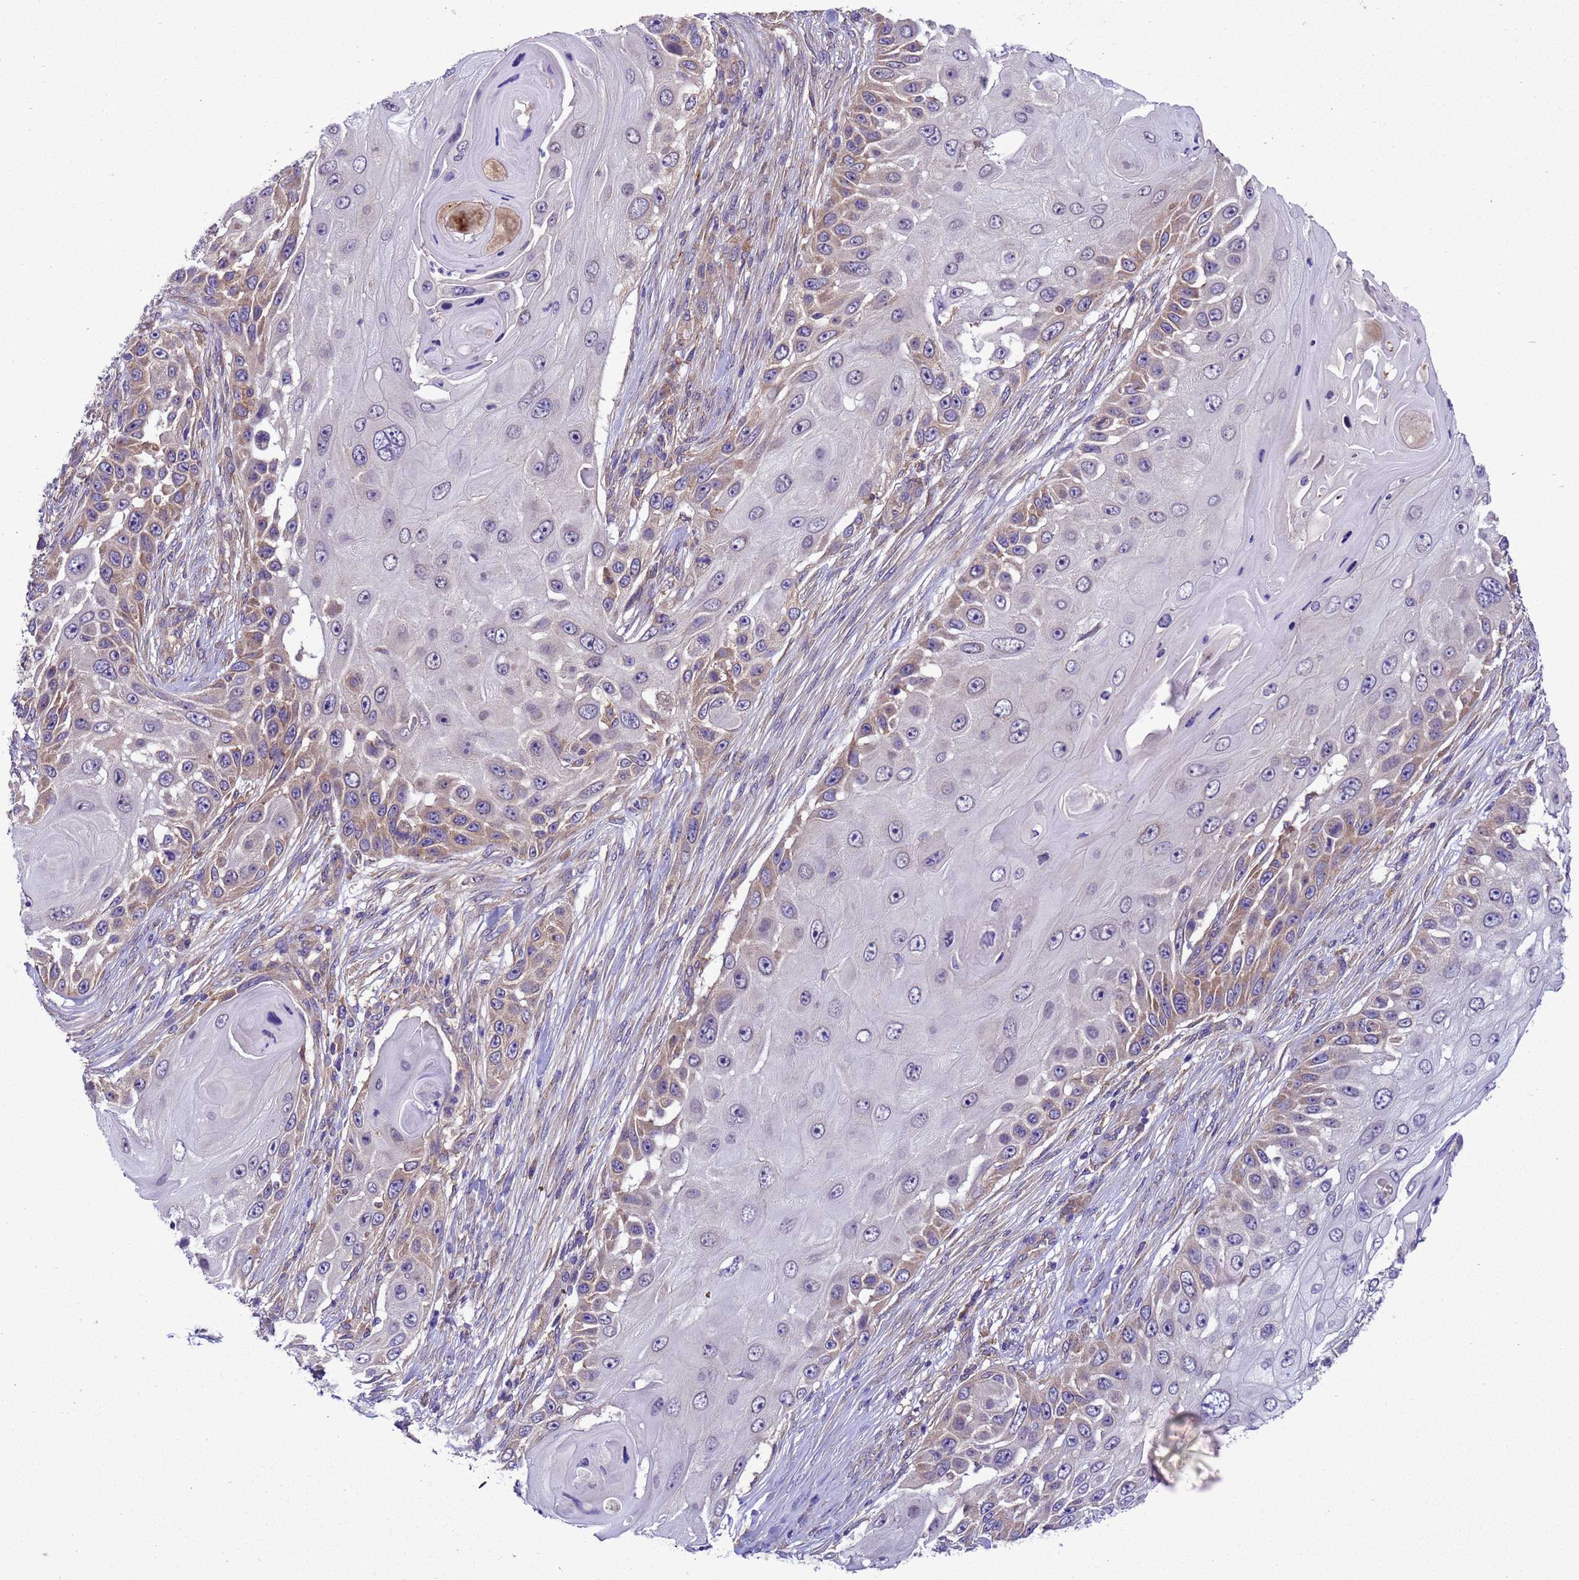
{"staining": {"intensity": "moderate", "quantity": "<25%", "location": "cytoplasmic/membranous"}, "tissue": "skin cancer", "cell_type": "Tumor cells", "image_type": "cancer", "snomed": [{"axis": "morphology", "description": "Squamous cell carcinoma, NOS"}, {"axis": "topography", "description": "Skin"}], "caption": "Immunohistochemistry photomicrograph of skin cancer (squamous cell carcinoma) stained for a protein (brown), which displays low levels of moderate cytoplasmic/membranous expression in approximately <25% of tumor cells.", "gene": "ARHGAP12", "patient": {"sex": "female", "age": 44}}